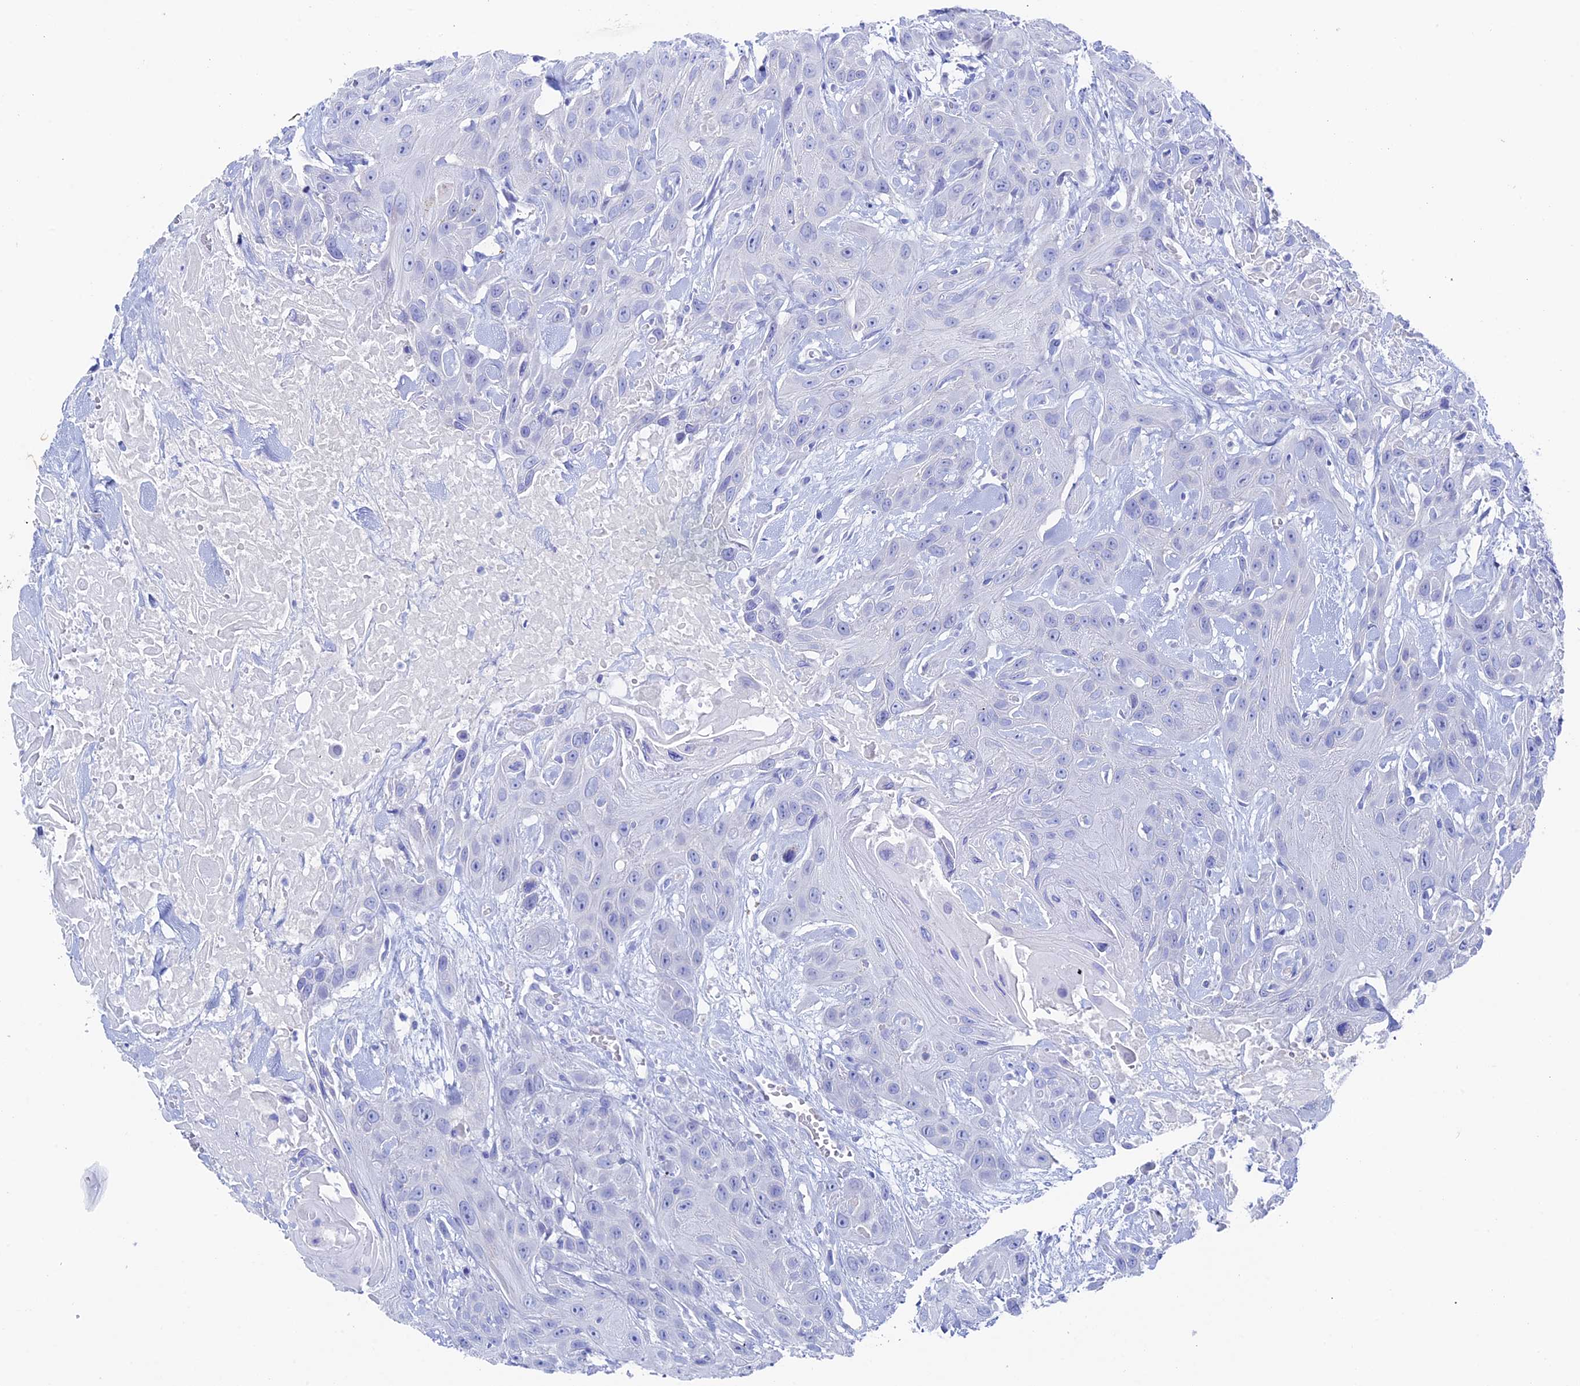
{"staining": {"intensity": "negative", "quantity": "none", "location": "none"}, "tissue": "head and neck cancer", "cell_type": "Tumor cells", "image_type": "cancer", "snomed": [{"axis": "morphology", "description": "Squamous cell carcinoma, NOS"}, {"axis": "topography", "description": "Head-Neck"}], "caption": "Micrograph shows no protein positivity in tumor cells of head and neck squamous cell carcinoma tissue.", "gene": "UNC119", "patient": {"sex": "male", "age": 81}}